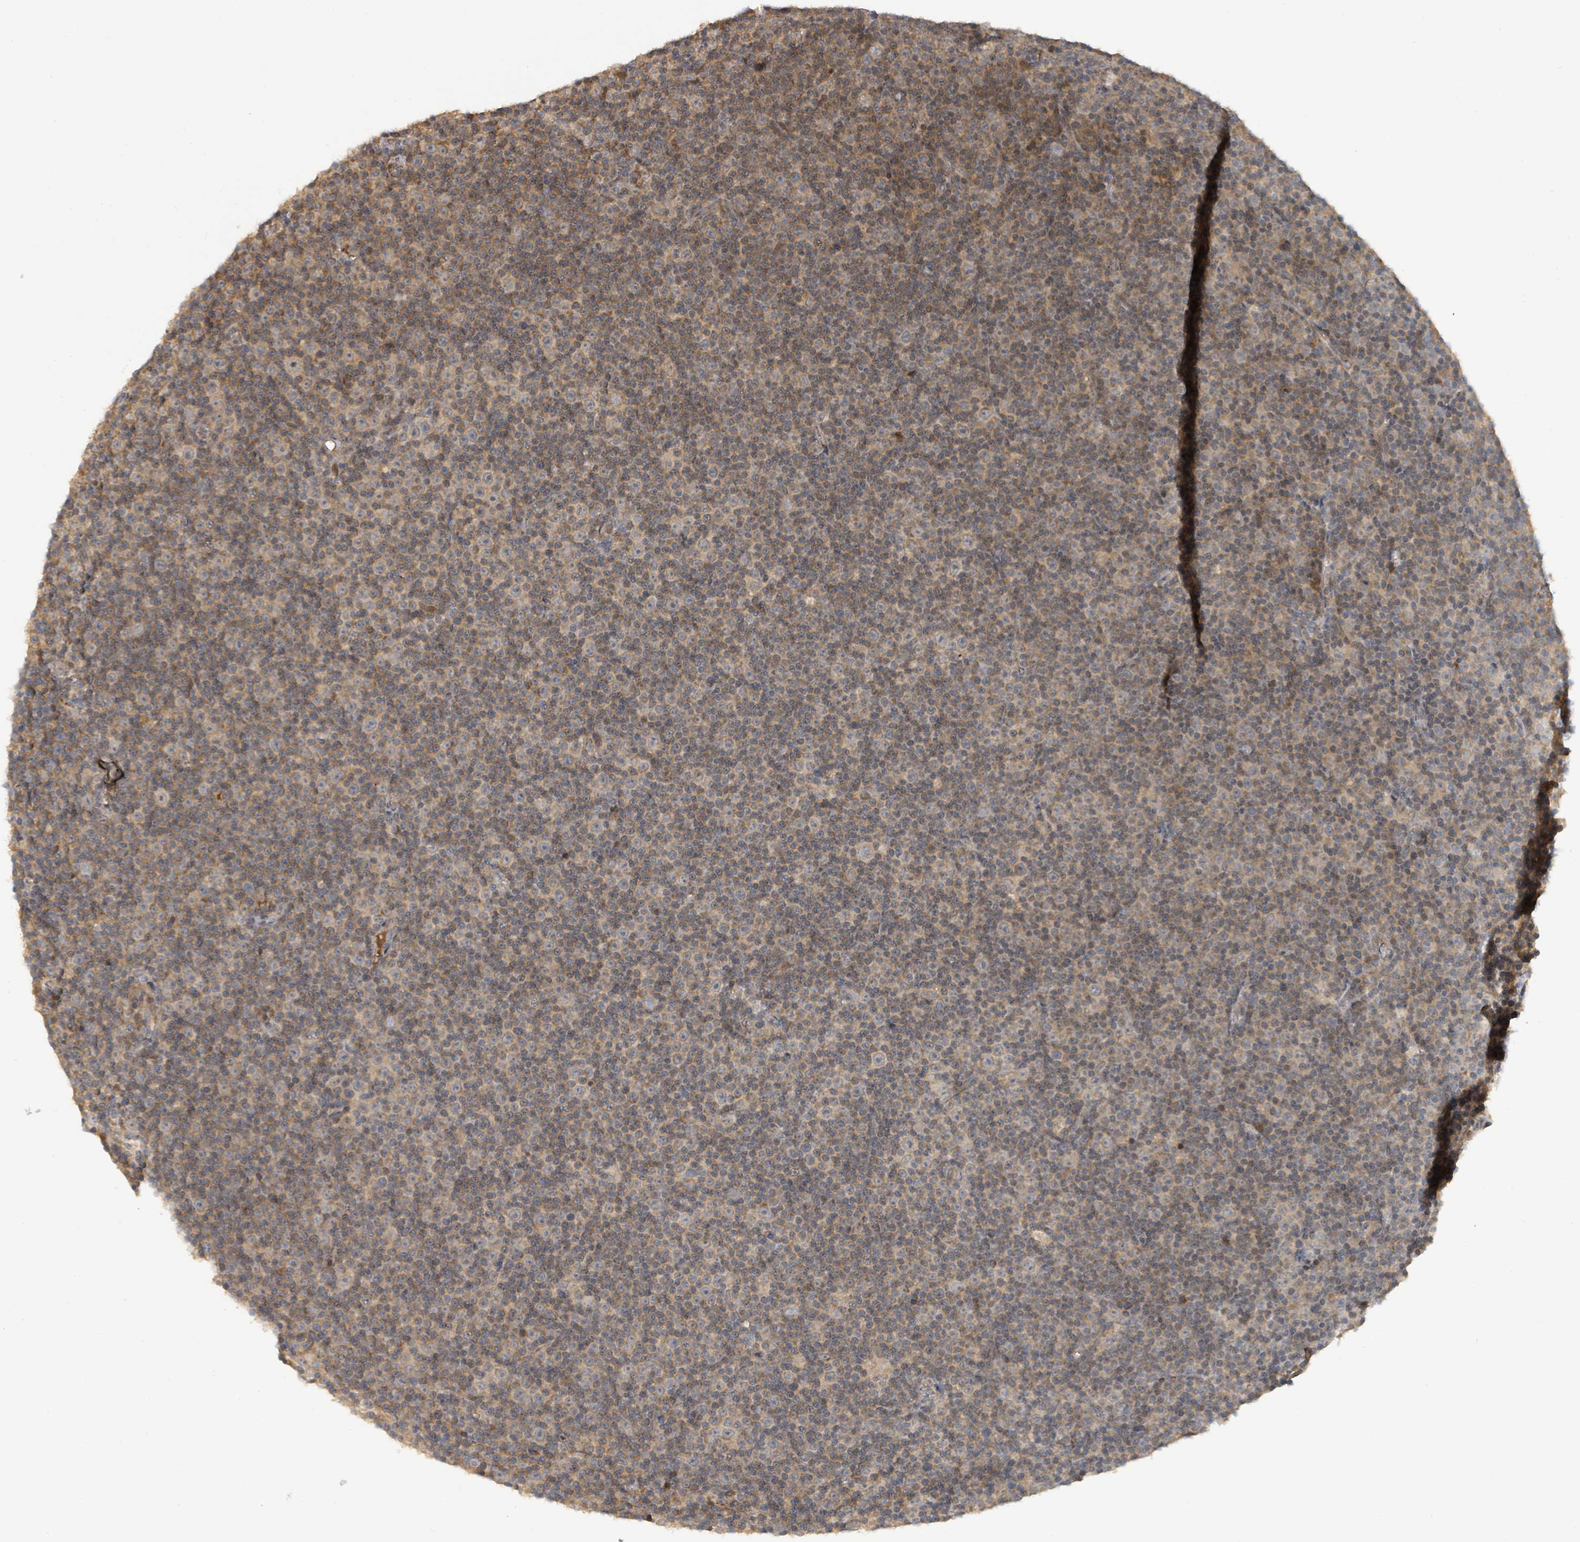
{"staining": {"intensity": "weak", "quantity": "25%-75%", "location": "cytoplasmic/membranous"}, "tissue": "lymphoma", "cell_type": "Tumor cells", "image_type": "cancer", "snomed": [{"axis": "morphology", "description": "Malignant lymphoma, non-Hodgkin's type, Low grade"}, {"axis": "topography", "description": "Lymph node"}], "caption": "The histopathology image reveals a brown stain indicating the presence of a protein in the cytoplasmic/membranous of tumor cells in low-grade malignant lymphoma, non-Hodgkin's type.", "gene": "ITGA11", "patient": {"sex": "female", "age": 67}}